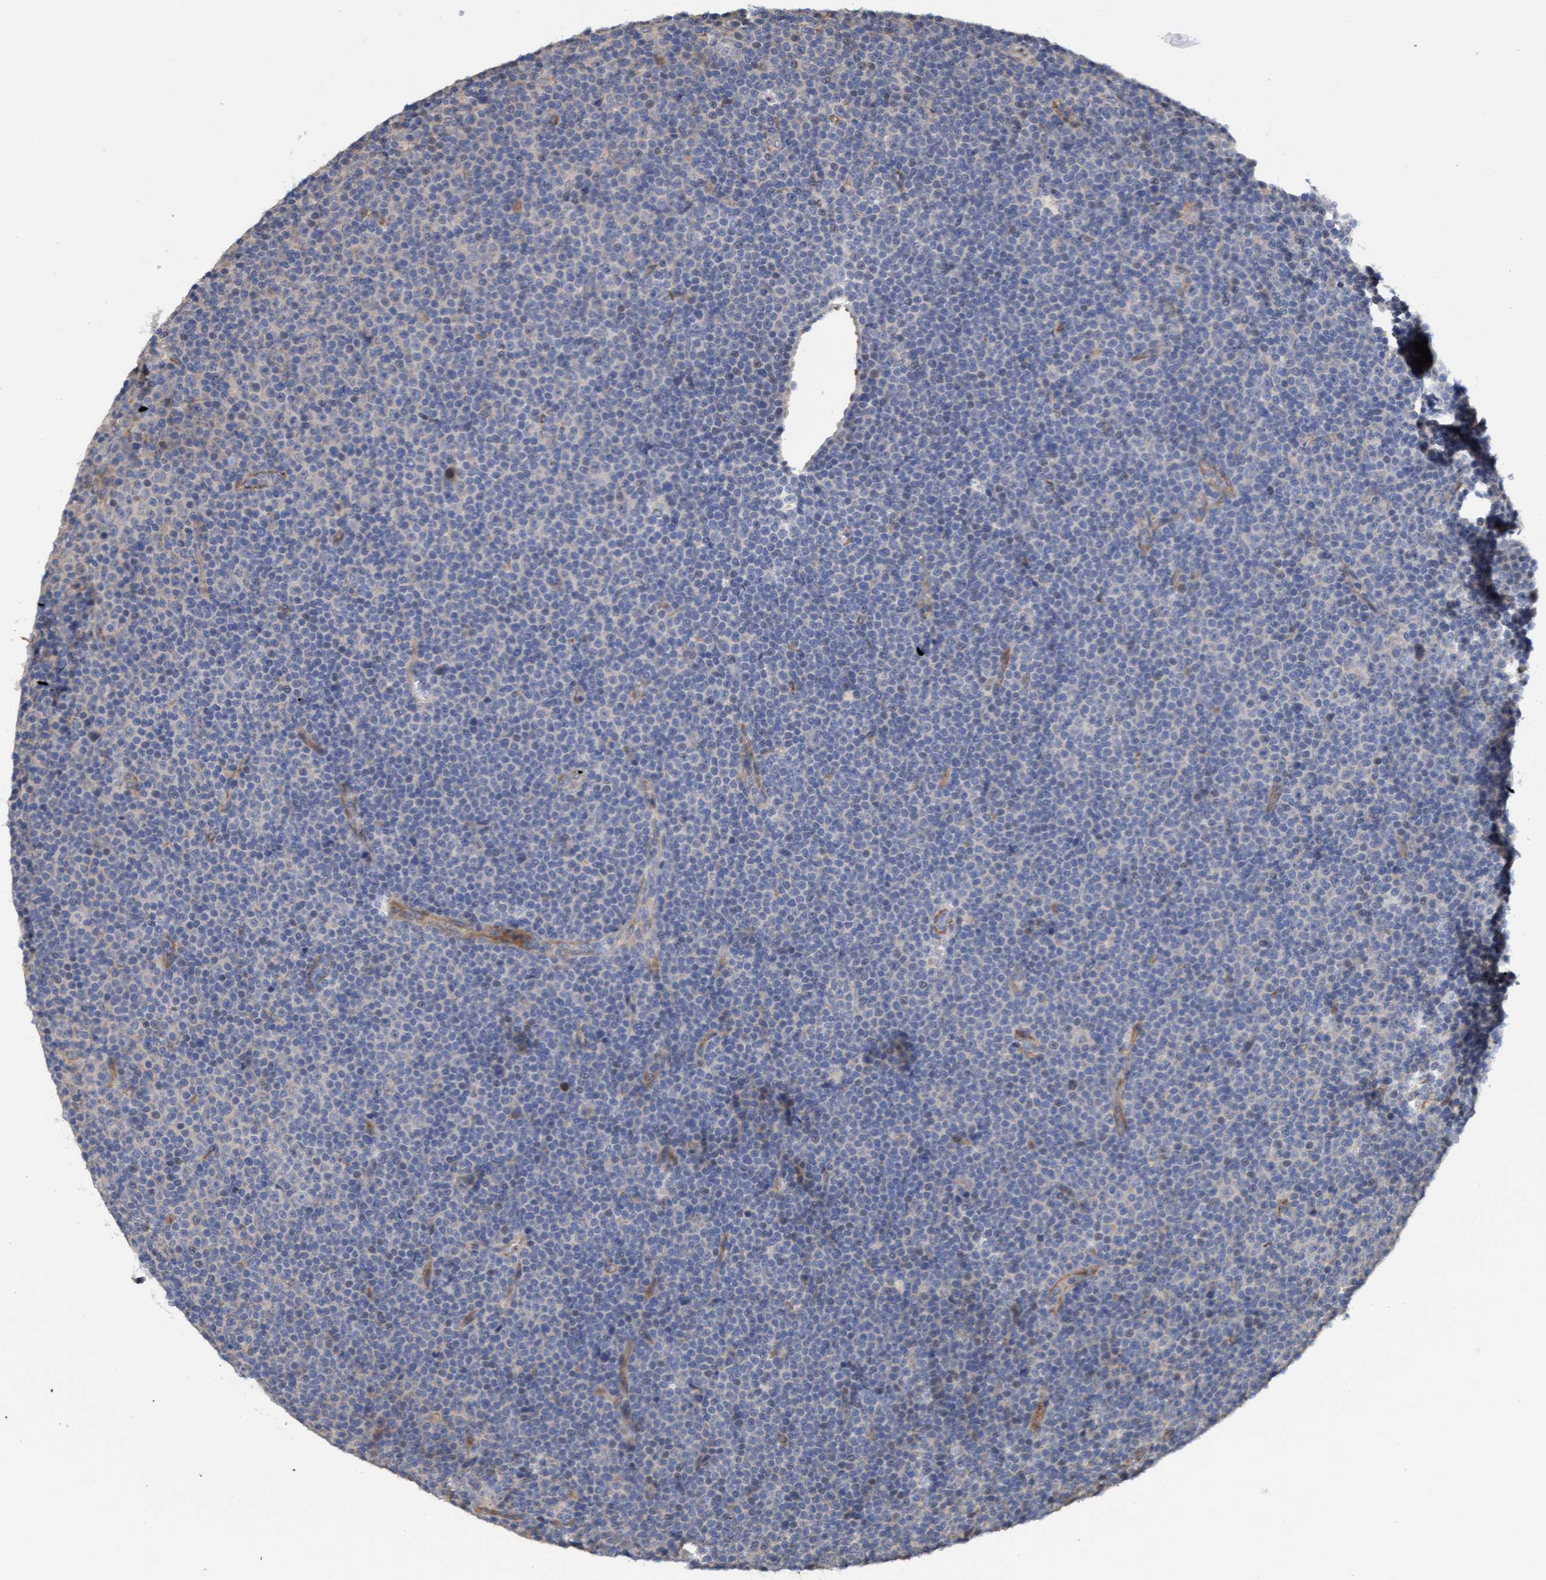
{"staining": {"intensity": "negative", "quantity": "none", "location": "none"}, "tissue": "lymphoma", "cell_type": "Tumor cells", "image_type": "cancer", "snomed": [{"axis": "morphology", "description": "Malignant lymphoma, non-Hodgkin's type, Low grade"}, {"axis": "topography", "description": "Lymph node"}], "caption": "This is an IHC histopathology image of low-grade malignant lymphoma, non-Hodgkin's type. There is no expression in tumor cells.", "gene": "ITFG1", "patient": {"sex": "female", "age": 67}}